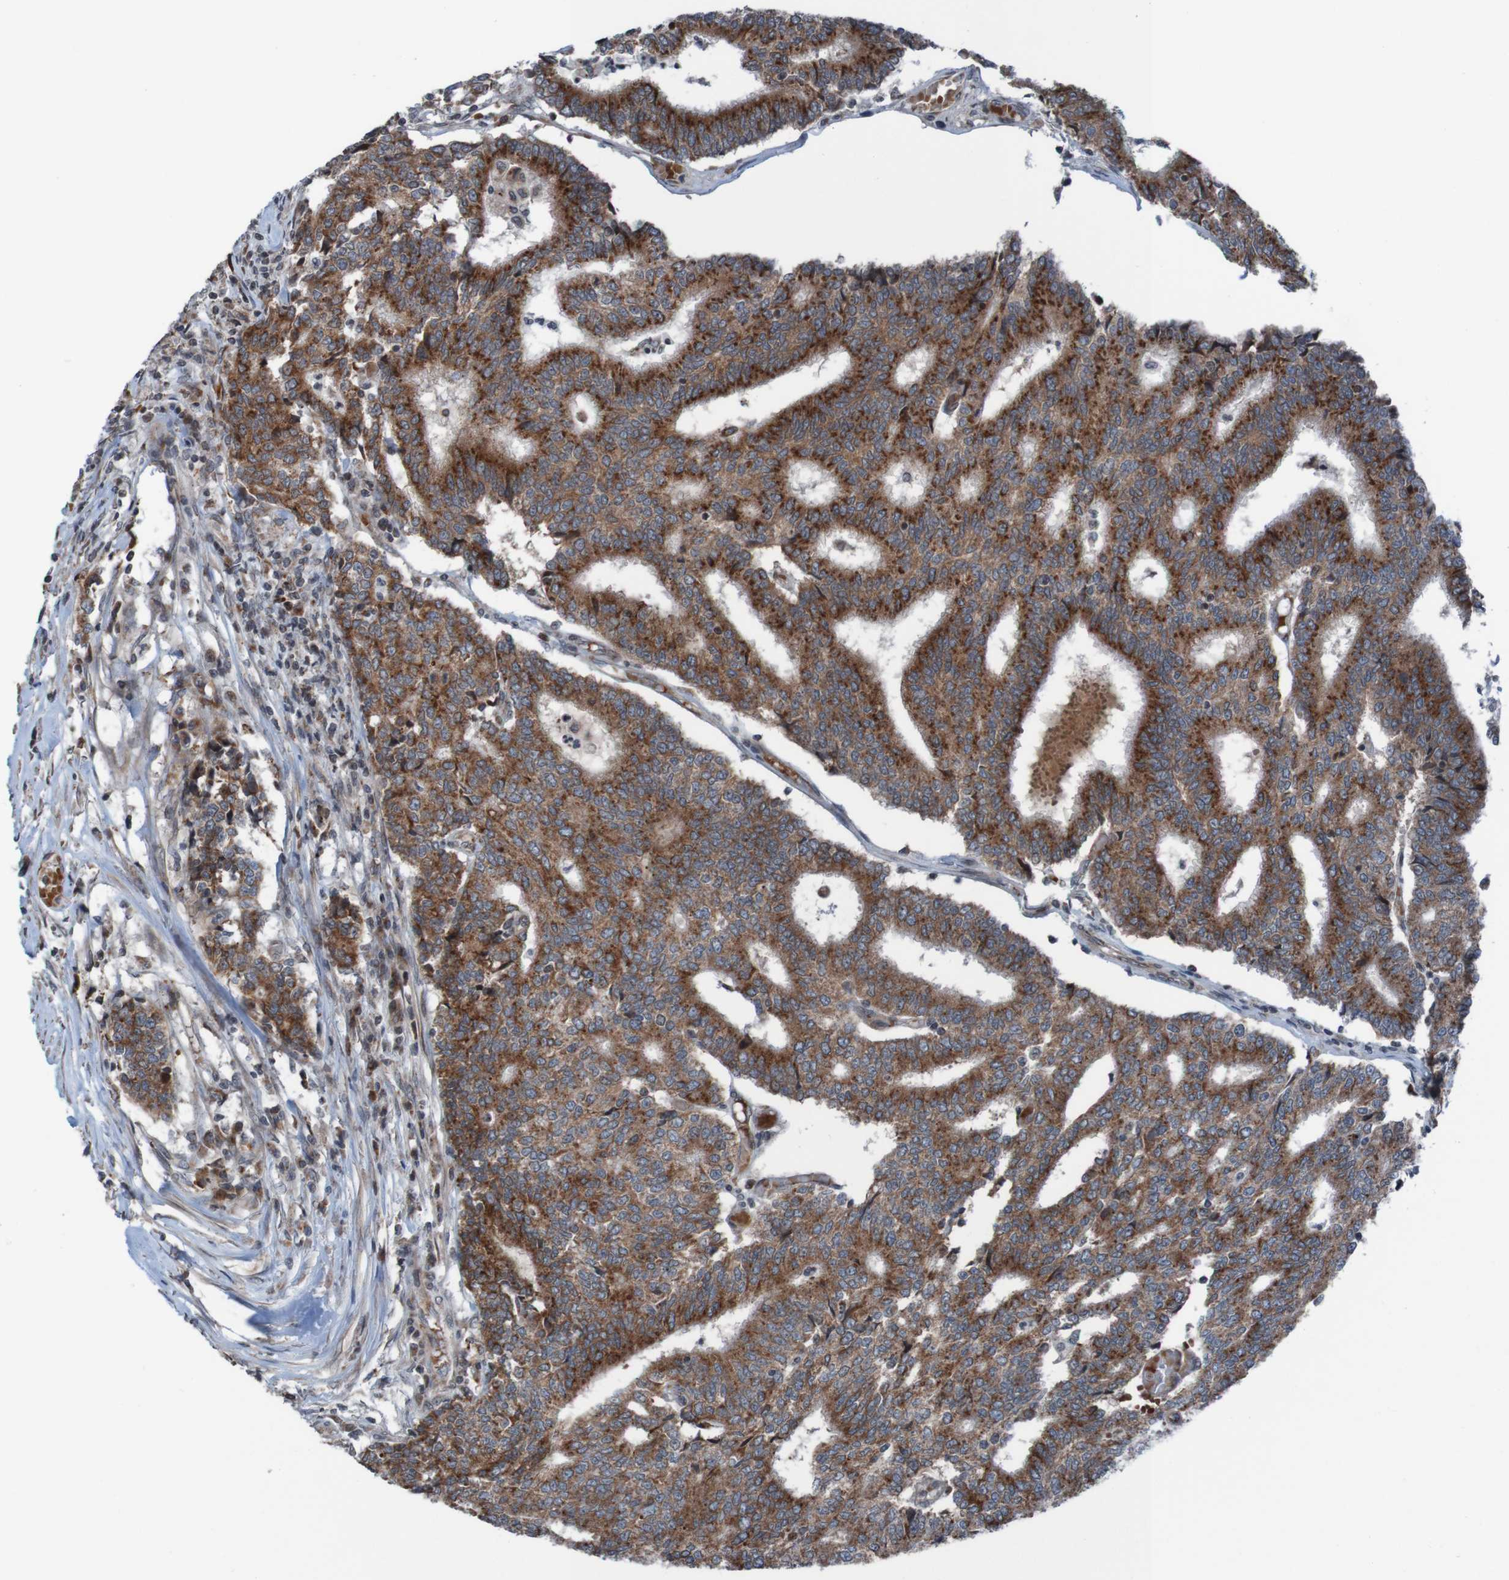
{"staining": {"intensity": "strong", "quantity": ">75%", "location": "cytoplasmic/membranous"}, "tissue": "prostate cancer", "cell_type": "Tumor cells", "image_type": "cancer", "snomed": [{"axis": "morphology", "description": "Normal tissue, NOS"}, {"axis": "morphology", "description": "Adenocarcinoma, High grade"}, {"axis": "topography", "description": "Prostate"}, {"axis": "topography", "description": "Seminal veicle"}], "caption": "The immunohistochemical stain labels strong cytoplasmic/membranous staining in tumor cells of high-grade adenocarcinoma (prostate) tissue.", "gene": "UNG", "patient": {"sex": "male", "age": 55}}